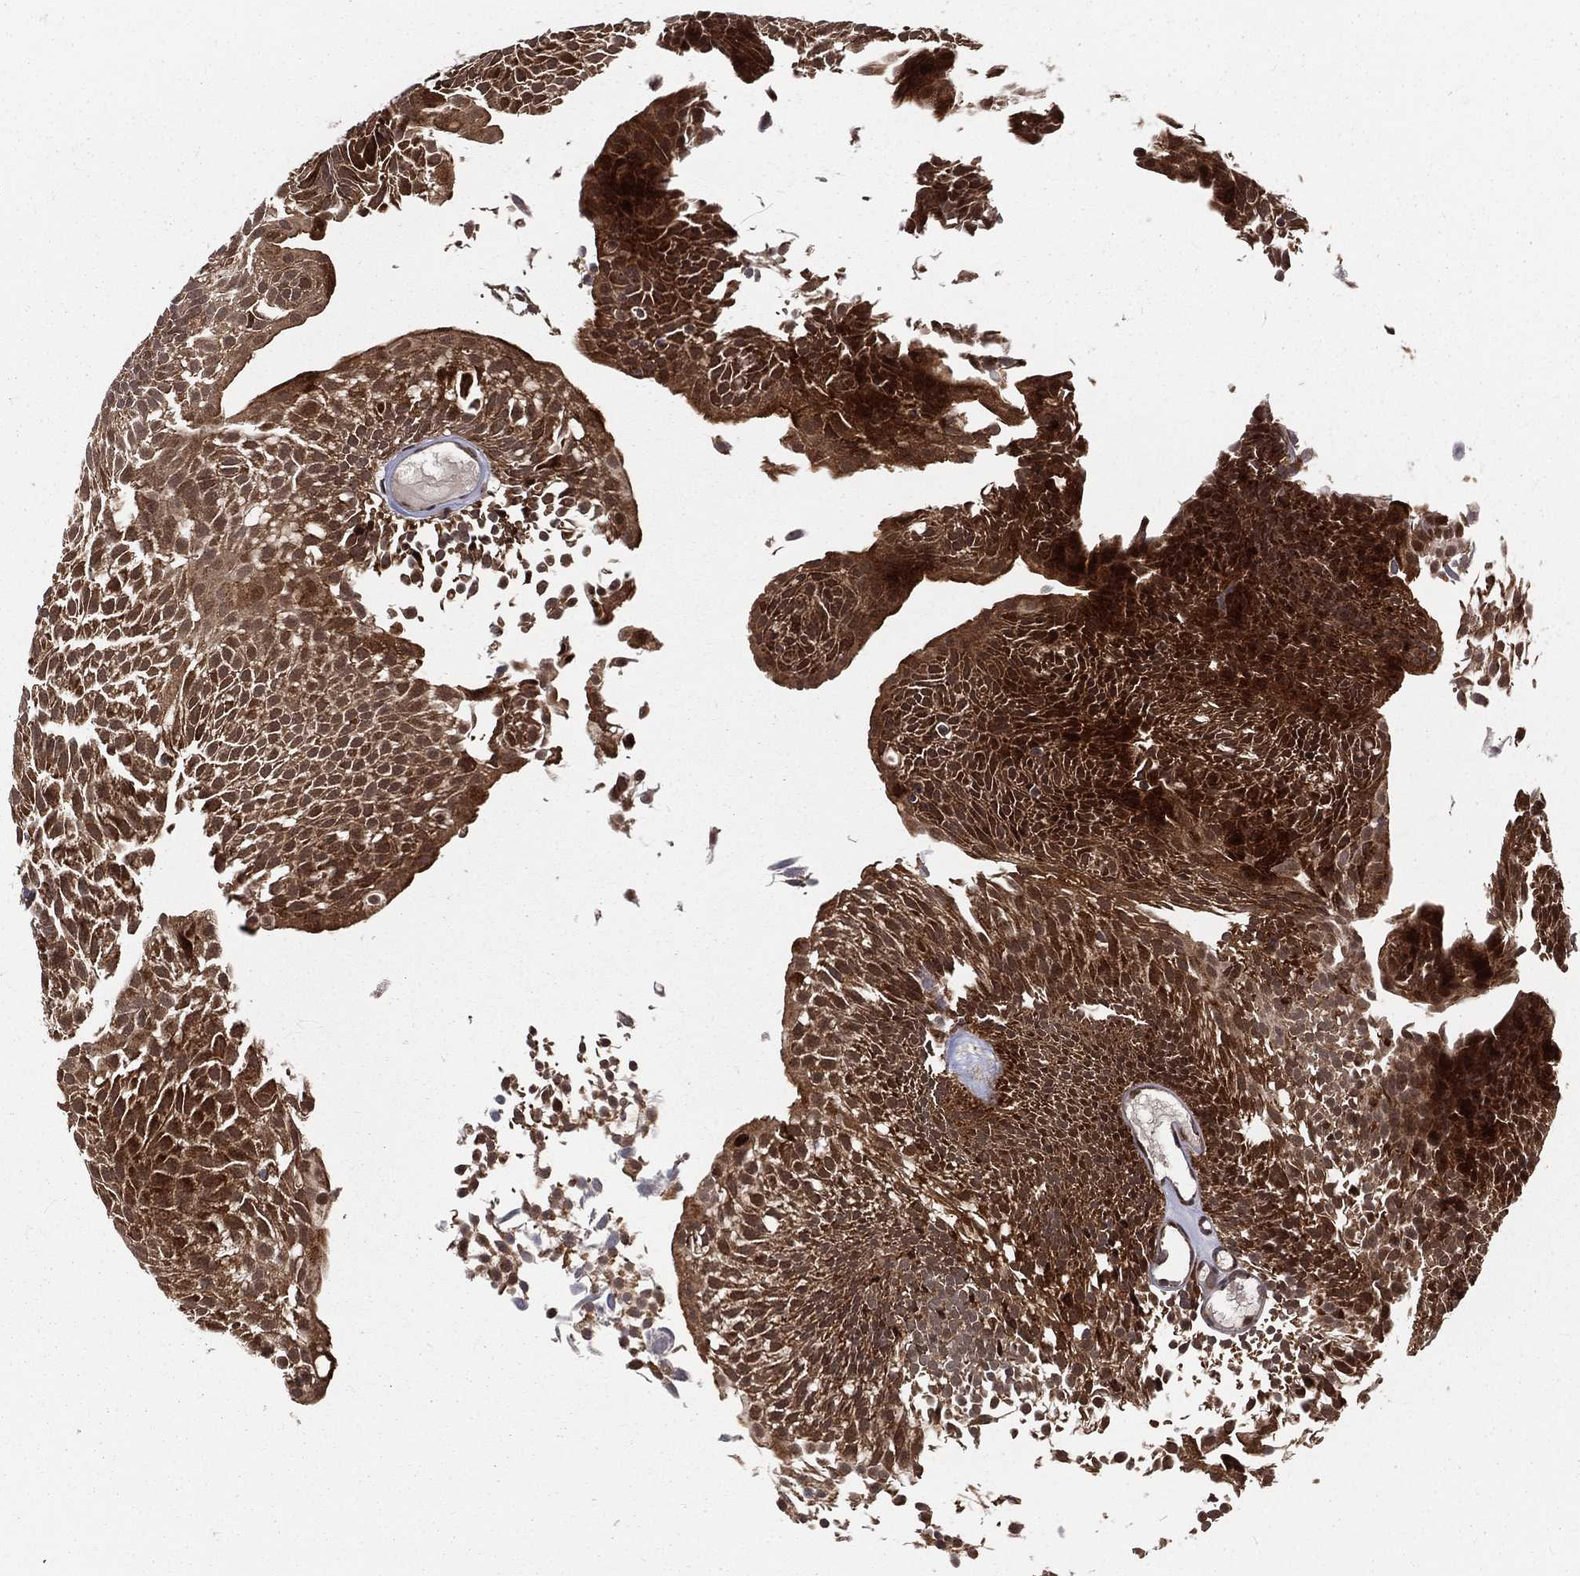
{"staining": {"intensity": "strong", "quantity": "25%-75%", "location": "cytoplasmic/membranous"}, "tissue": "urothelial cancer", "cell_type": "Tumor cells", "image_type": "cancer", "snomed": [{"axis": "morphology", "description": "Urothelial carcinoma, Low grade"}, {"axis": "topography", "description": "Urinary bladder"}], "caption": "Protein expression analysis of urothelial carcinoma (low-grade) exhibits strong cytoplasmic/membranous staining in approximately 25%-75% of tumor cells.", "gene": "MDM2", "patient": {"sex": "male", "age": 52}}